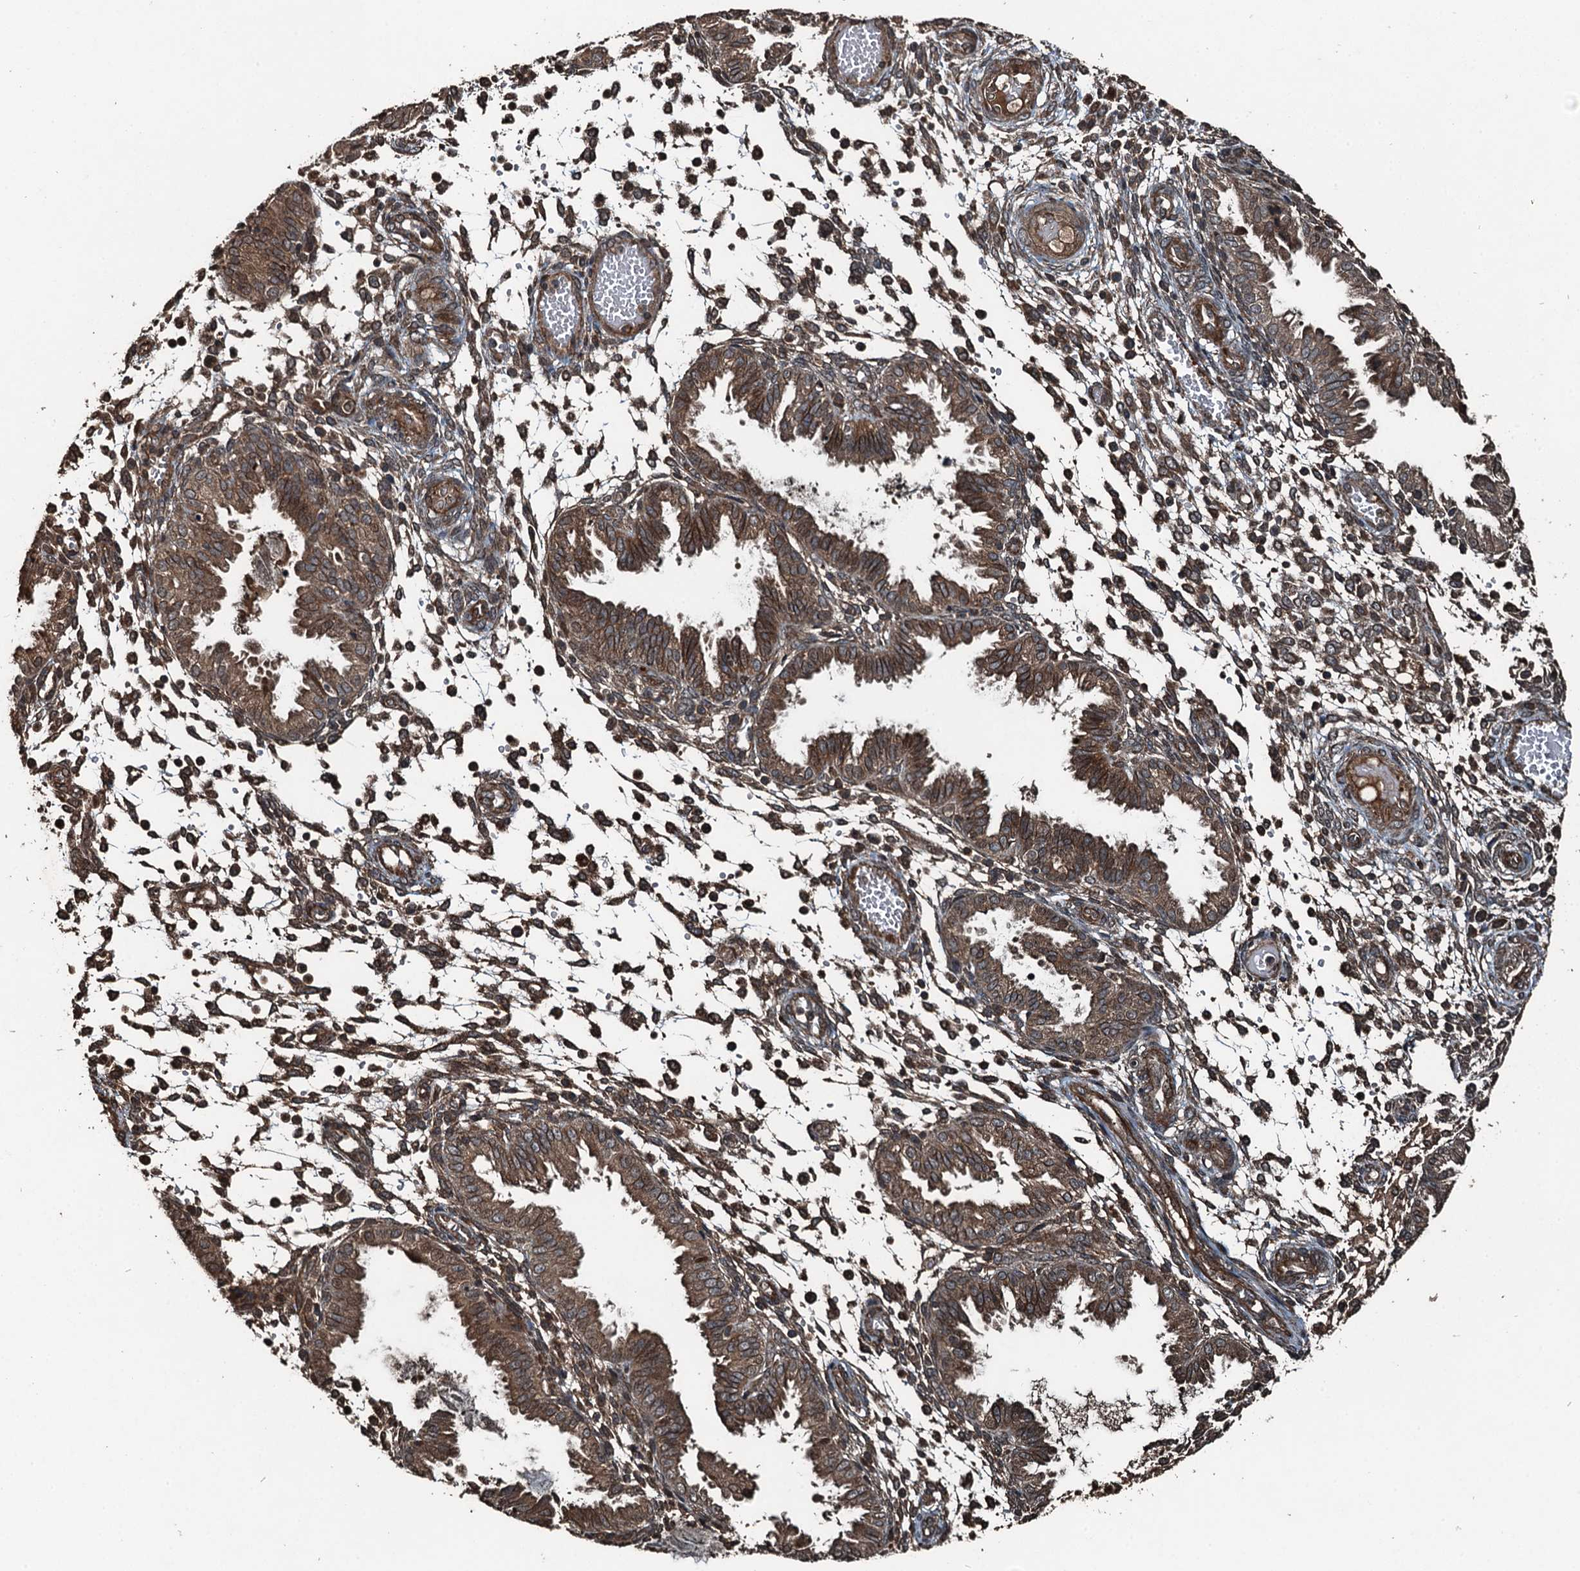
{"staining": {"intensity": "moderate", "quantity": ">75%", "location": "cytoplasmic/membranous"}, "tissue": "endometrium", "cell_type": "Cells in endometrial stroma", "image_type": "normal", "snomed": [{"axis": "morphology", "description": "Normal tissue, NOS"}, {"axis": "topography", "description": "Endometrium"}], "caption": "A medium amount of moderate cytoplasmic/membranous staining is identified in approximately >75% of cells in endometrial stroma in benign endometrium. The protein of interest is stained brown, and the nuclei are stained in blue (DAB IHC with brightfield microscopy, high magnification).", "gene": "TCTN1", "patient": {"sex": "female", "age": 33}}